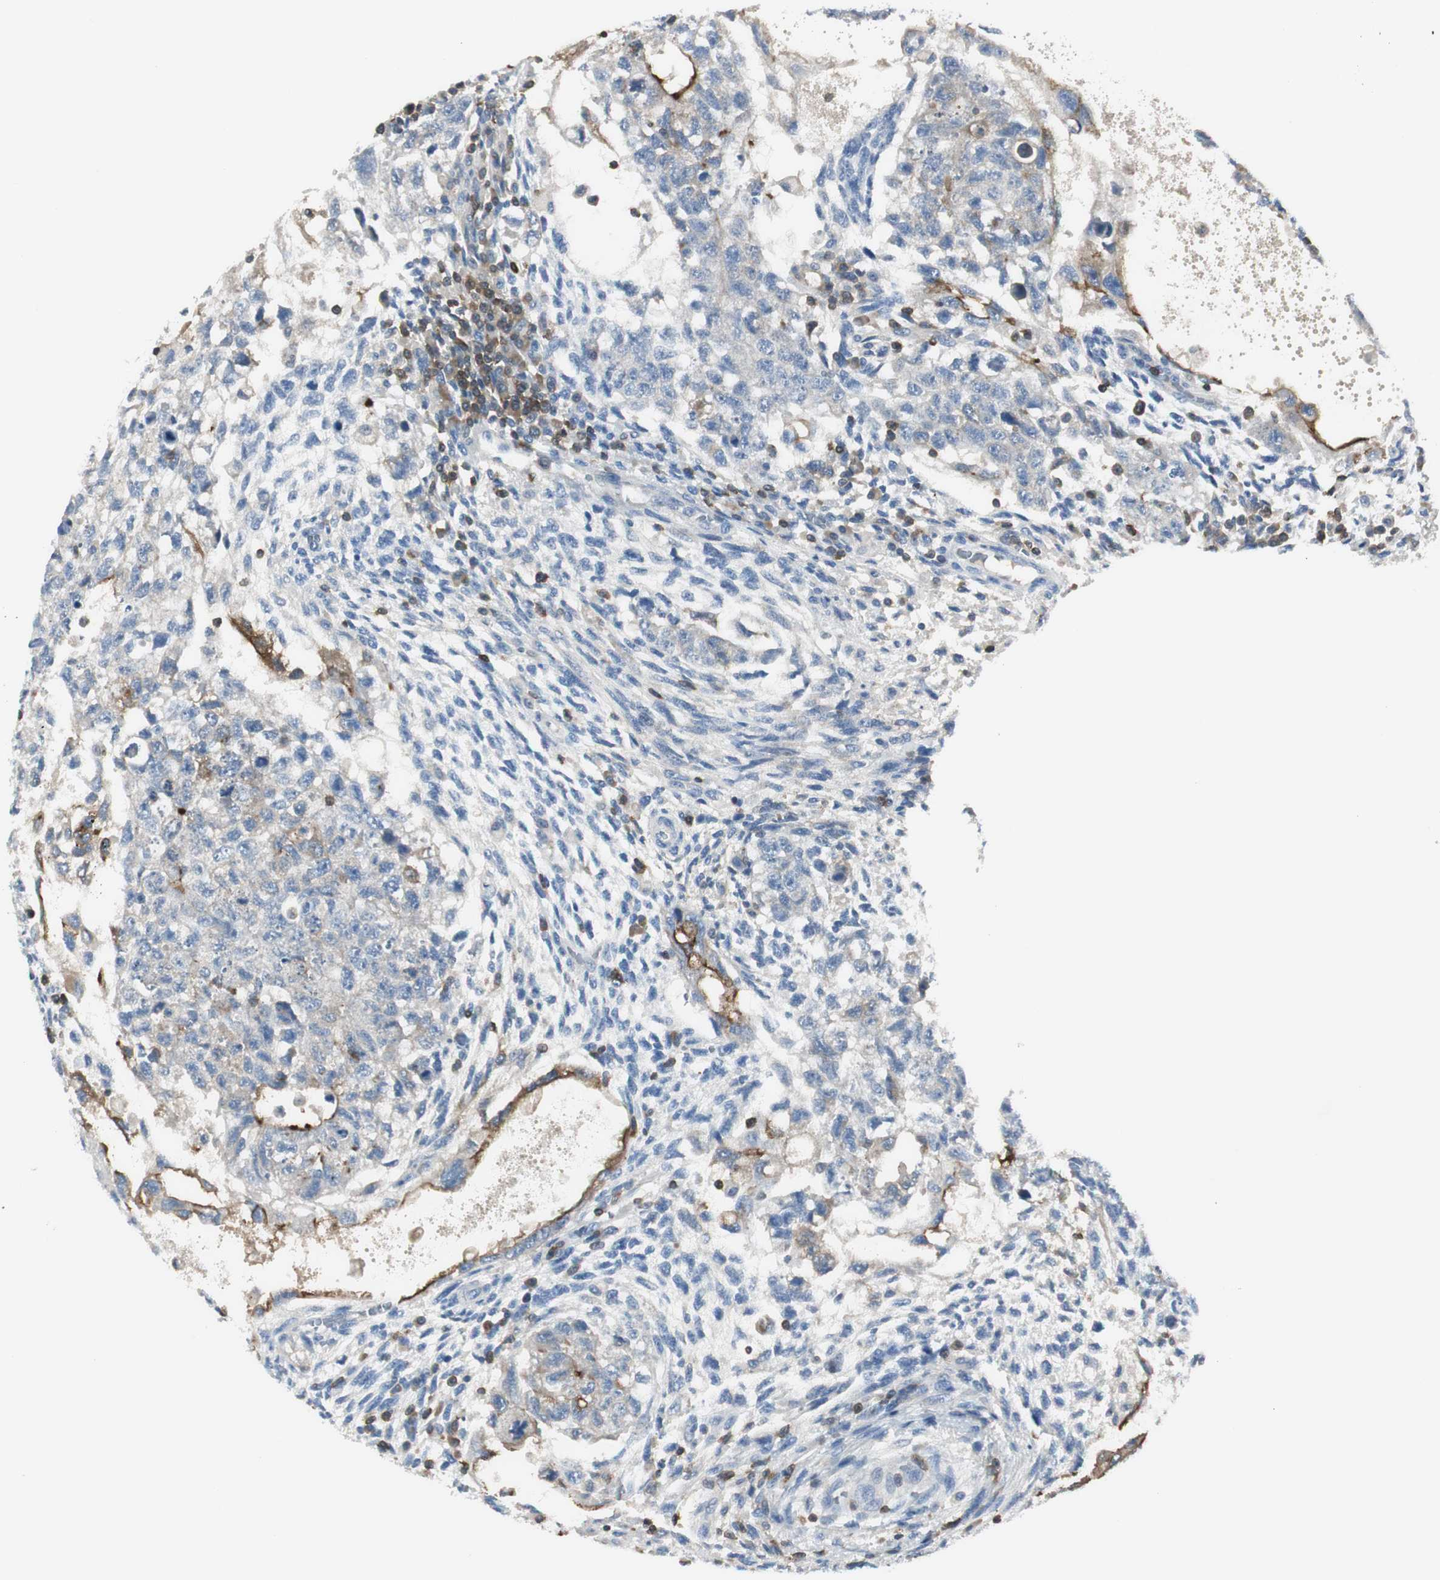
{"staining": {"intensity": "moderate", "quantity": "<25%", "location": "cytoplasmic/membranous"}, "tissue": "testis cancer", "cell_type": "Tumor cells", "image_type": "cancer", "snomed": [{"axis": "morphology", "description": "Normal tissue, NOS"}, {"axis": "morphology", "description": "Carcinoma, Embryonal, NOS"}, {"axis": "topography", "description": "Testis"}], "caption": "Human testis embryonal carcinoma stained with a brown dye demonstrates moderate cytoplasmic/membranous positive positivity in about <25% of tumor cells.", "gene": "SLC9A3R1", "patient": {"sex": "male", "age": 36}}